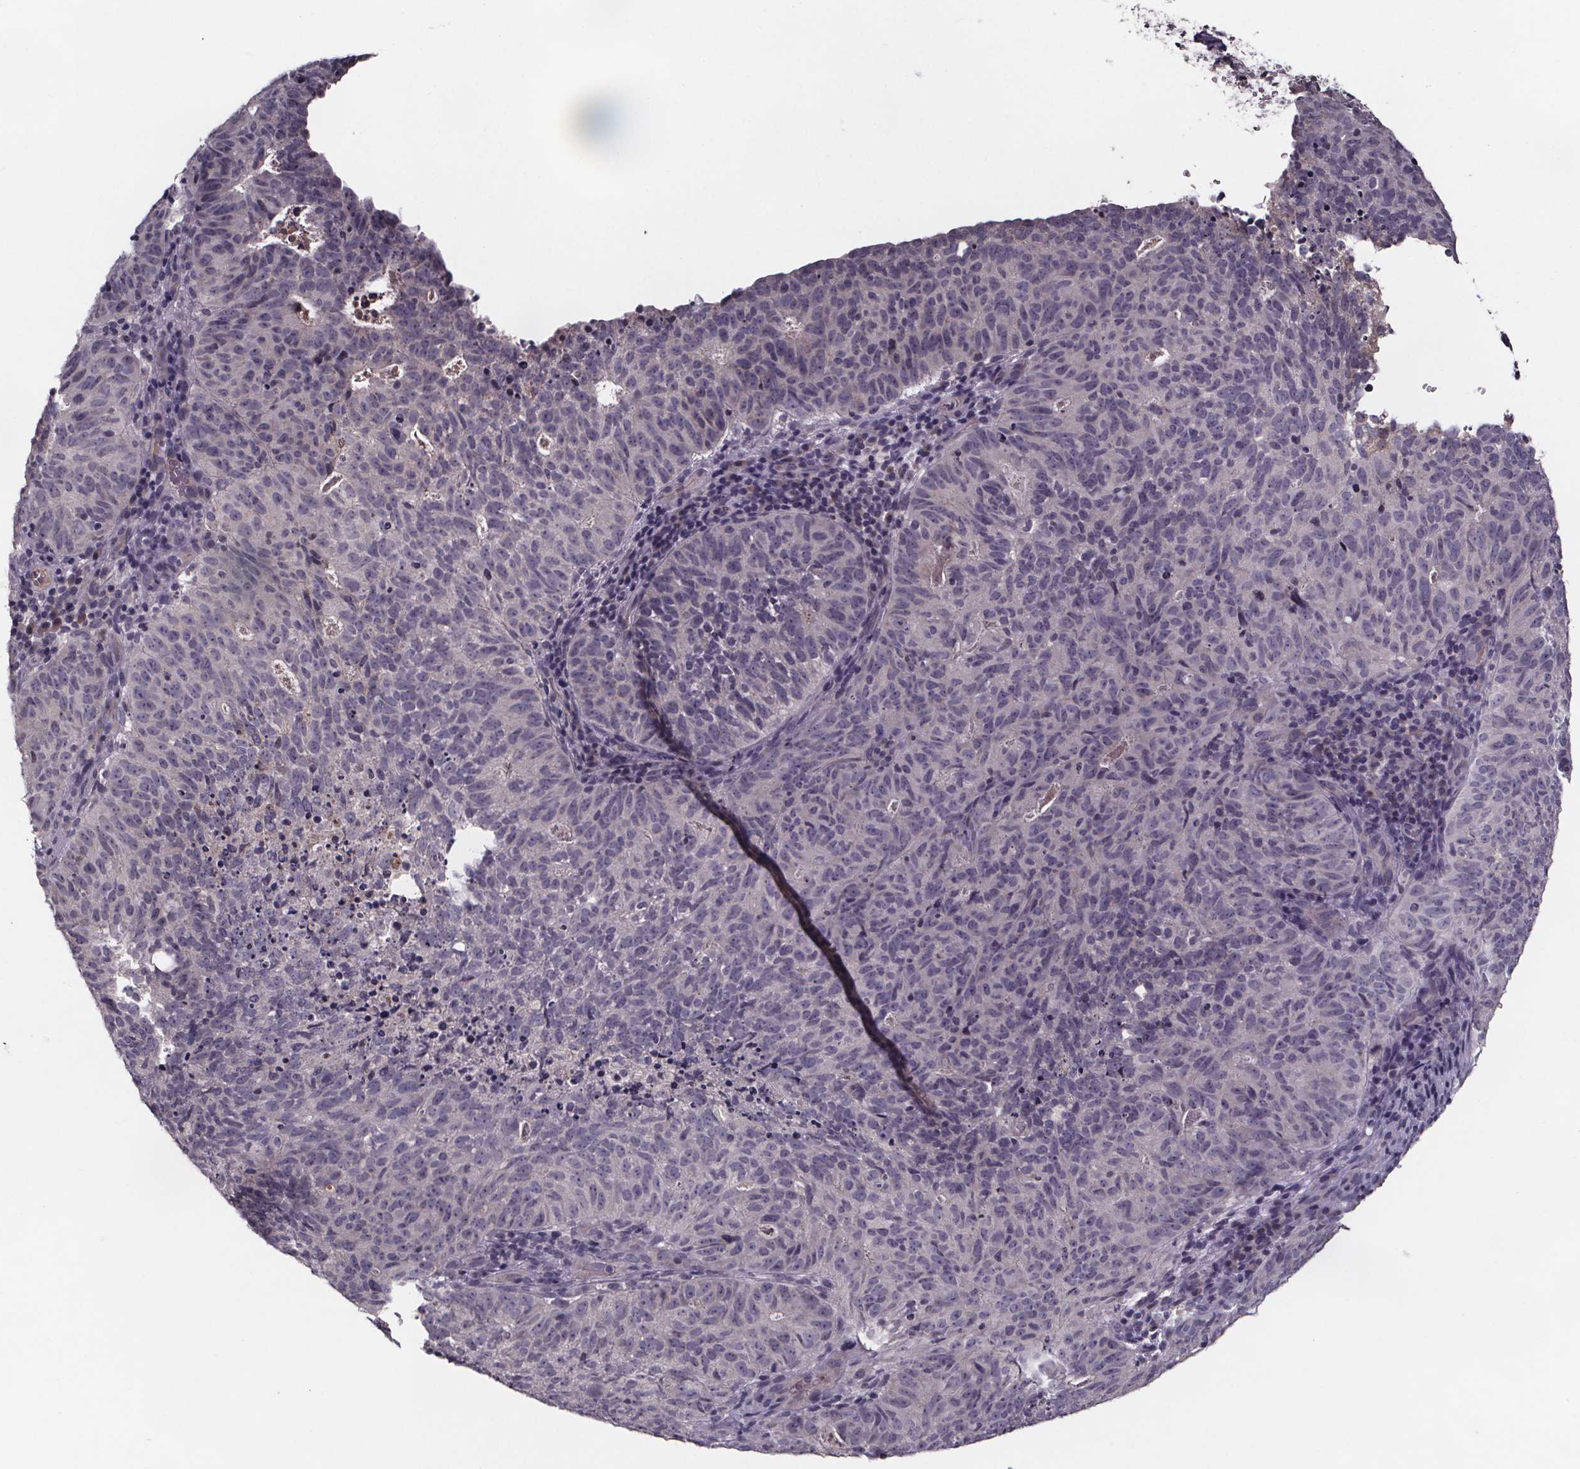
{"staining": {"intensity": "negative", "quantity": "none", "location": "none"}, "tissue": "cervical cancer", "cell_type": "Tumor cells", "image_type": "cancer", "snomed": [{"axis": "morphology", "description": "Adenocarcinoma, NOS"}, {"axis": "topography", "description": "Cervix"}], "caption": "Adenocarcinoma (cervical) was stained to show a protein in brown. There is no significant expression in tumor cells.", "gene": "NPHP4", "patient": {"sex": "female", "age": 38}}